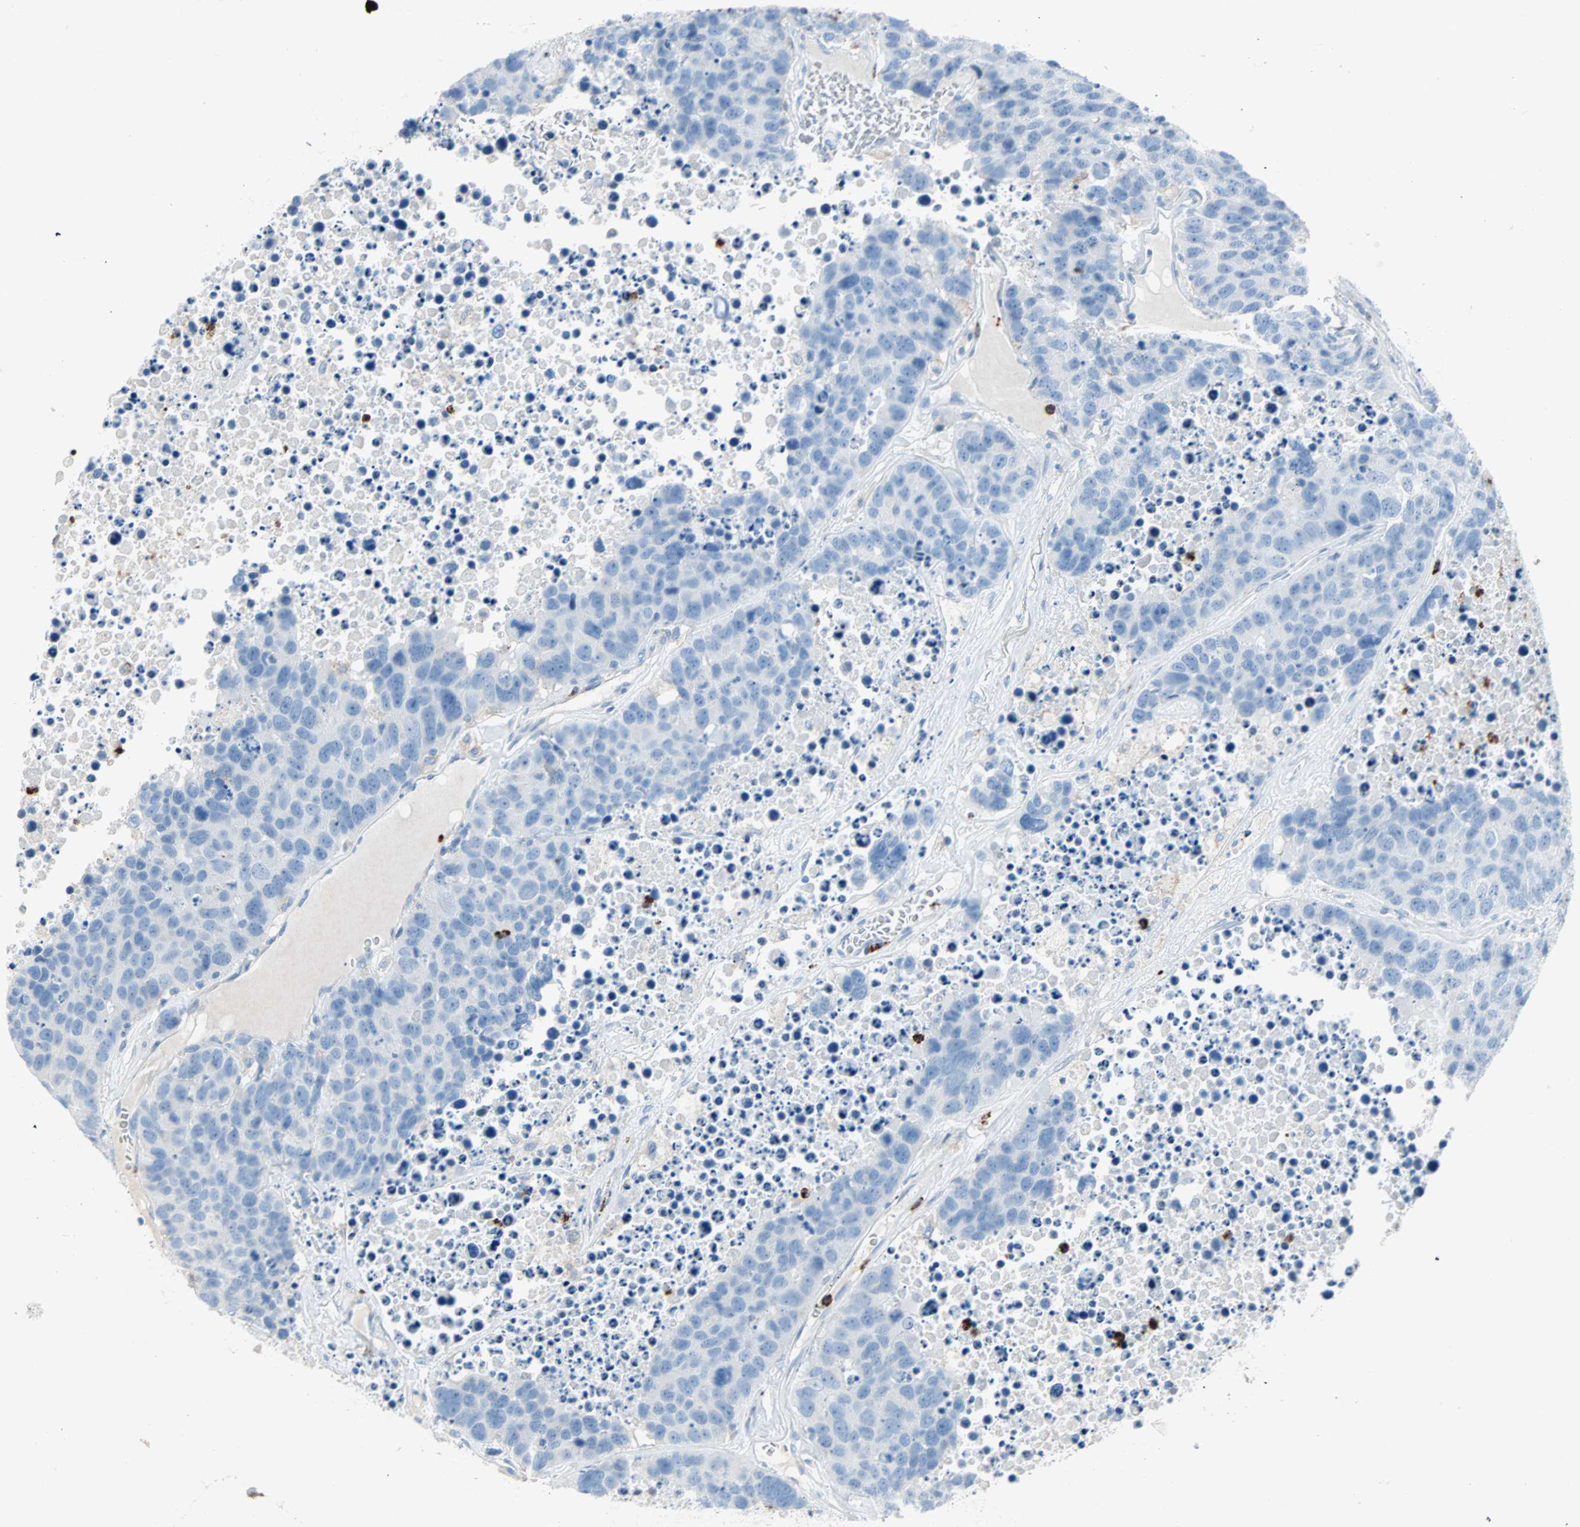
{"staining": {"intensity": "negative", "quantity": "none", "location": "none"}, "tissue": "carcinoid", "cell_type": "Tumor cells", "image_type": "cancer", "snomed": [{"axis": "morphology", "description": "Carcinoid, malignant, NOS"}, {"axis": "topography", "description": "Lung"}], "caption": "Protein analysis of carcinoid (malignant) reveals no significant expression in tumor cells. The staining was performed using DAB to visualize the protein expression in brown, while the nuclei were stained in blue with hematoxylin (Magnification: 20x).", "gene": "CLEC4A", "patient": {"sex": "male", "age": 60}}